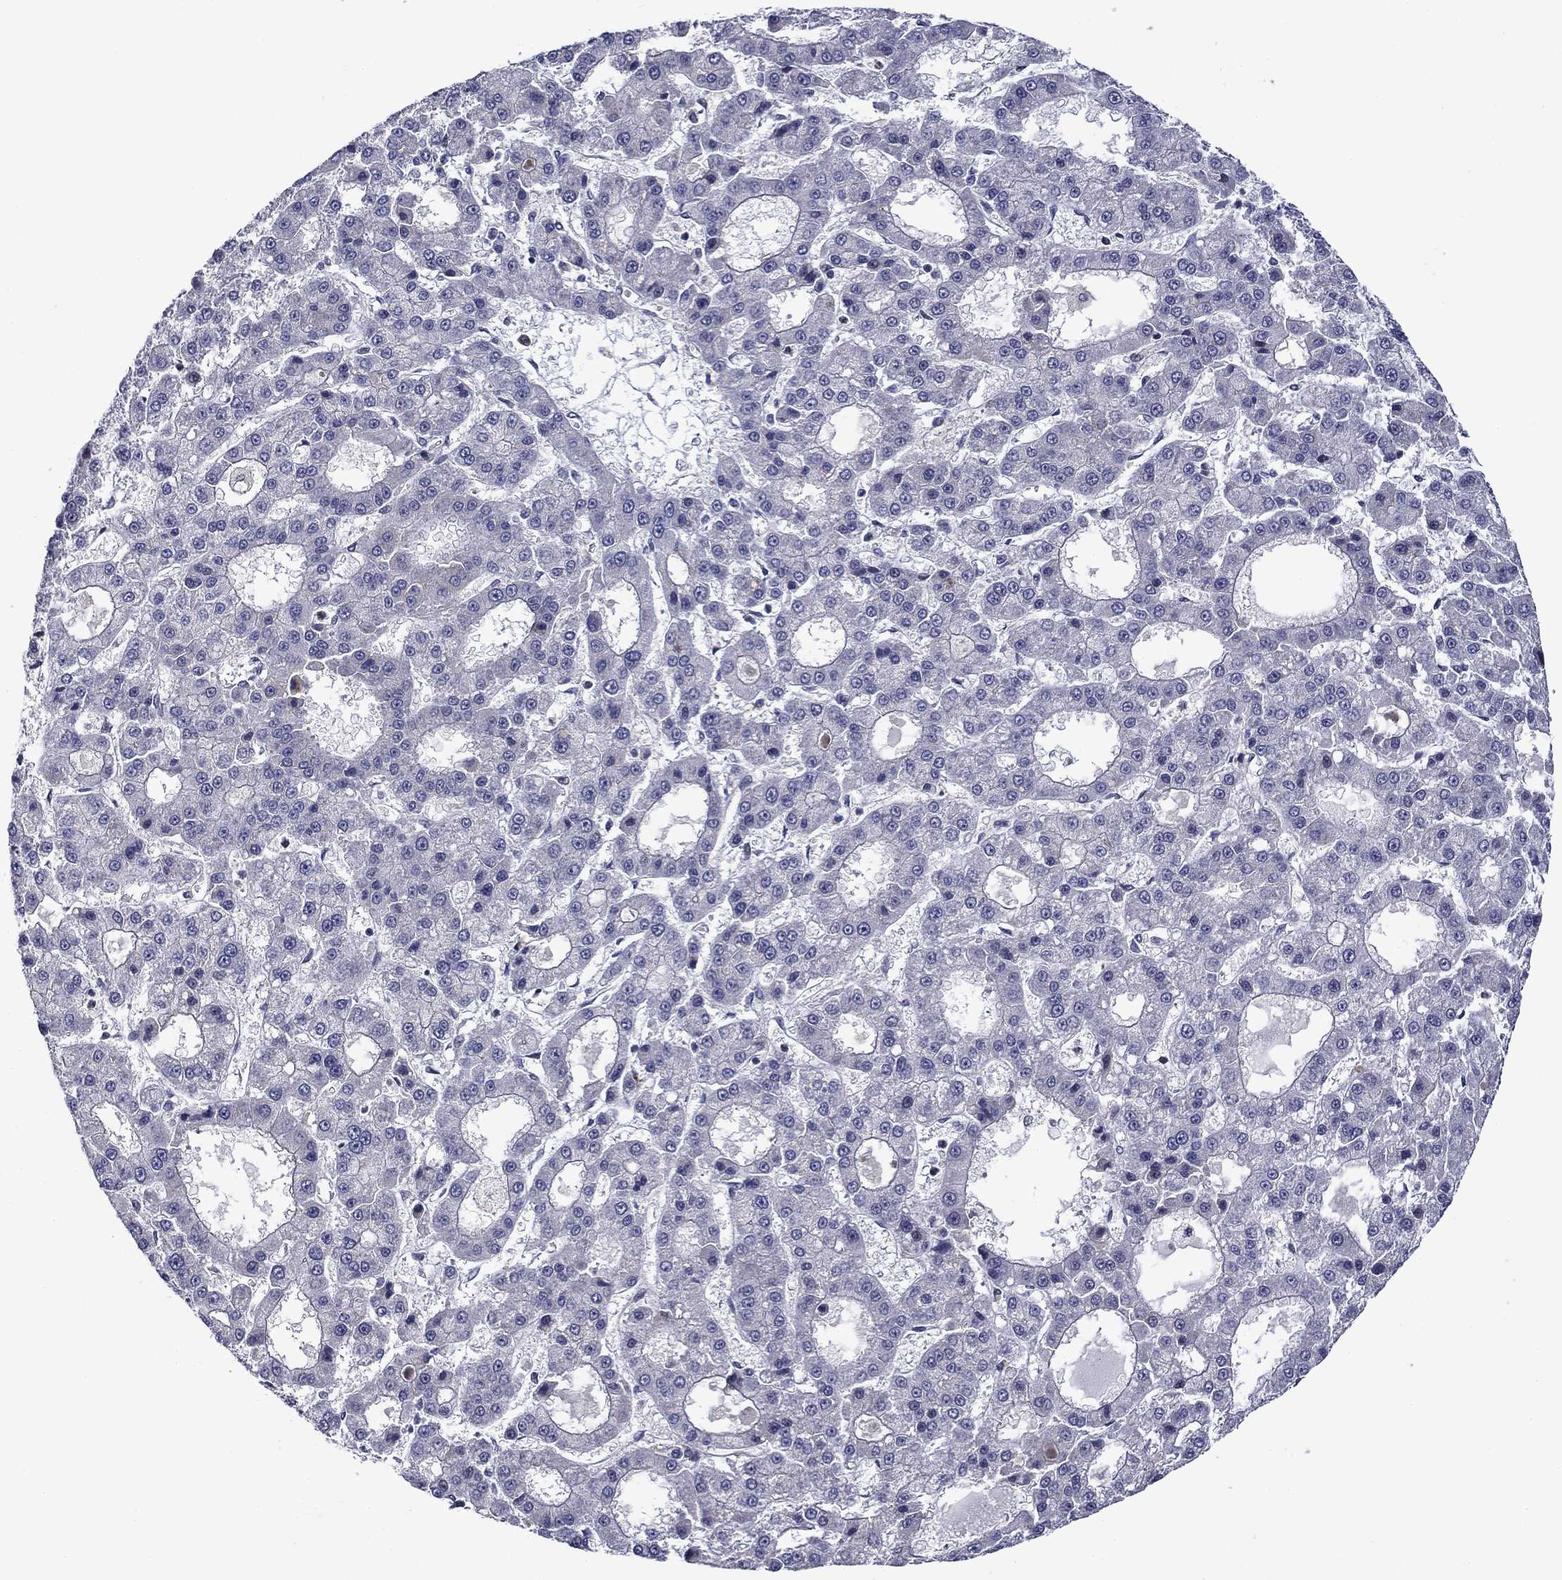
{"staining": {"intensity": "negative", "quantity": "none", "location": "none"}, "tissue": "liver cancer", "cell_type": "Tumor cells", "image_type": "cancer", "snomed": [{"axis": "morphology", "description": "Carcinoma, Hepatocellular, NOS"}, {"axis": "topography", "description": "Liver"}], "caption": "Photomicrograph shows no protein positivity in tumor cells of liver cancer (hepatocellular carcinoma) tissue.", "gene": "B3GAT1", "patient": {"sex": "male", "age": 70}}